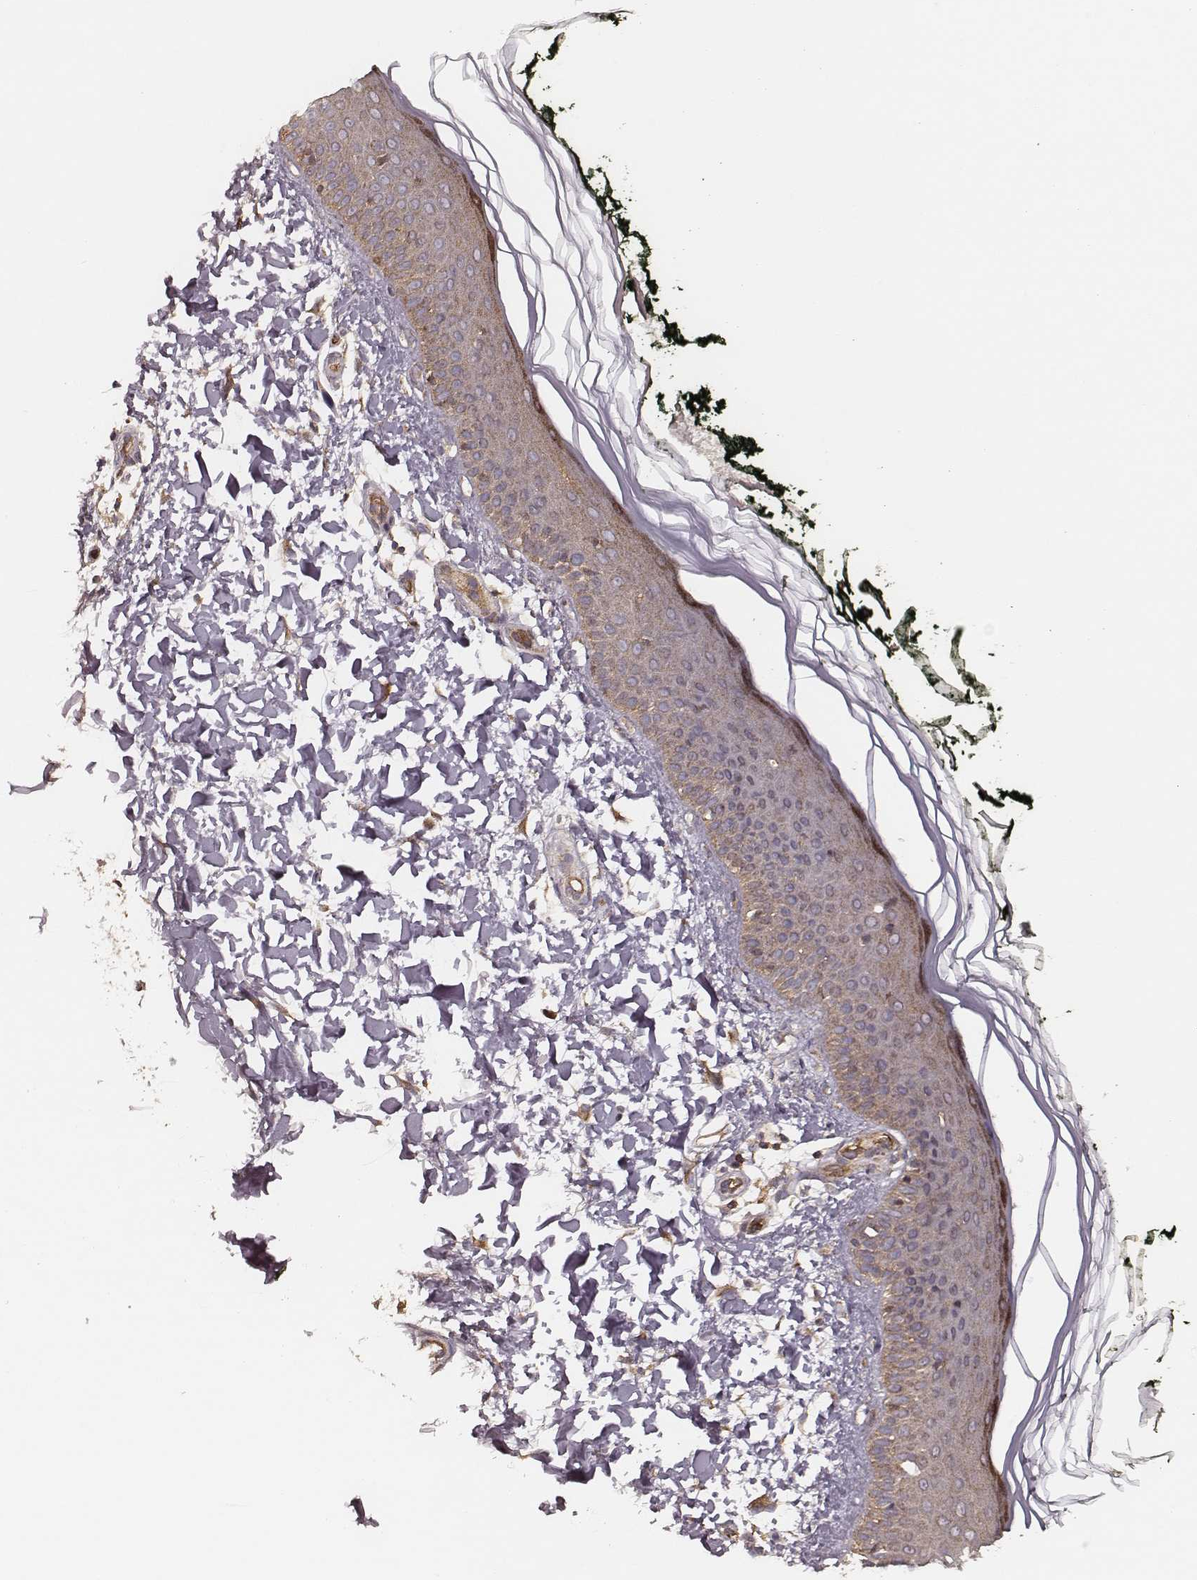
{"staining": {"intensity": "weak", "quantity": ">75%", "location": "cytoplasmic/membranous"}, "tissue": "skin", "cell_type": "Fibroblasts", "image_type": "normal", "snomed": [{"axis": "morphology", "description": "Normal tissue, NOS"}, {"axis": "topography", "description": "Skin"}], "caption": "This photomicrograph exhibits immunohistochemistry (IHC) staining of unremarkable skin, with low weak cytoplasmic/membranous expression in about >75% of fibroblasts.", "gene": "CARS1", "patient": {"sex": "female", "age": 62}}